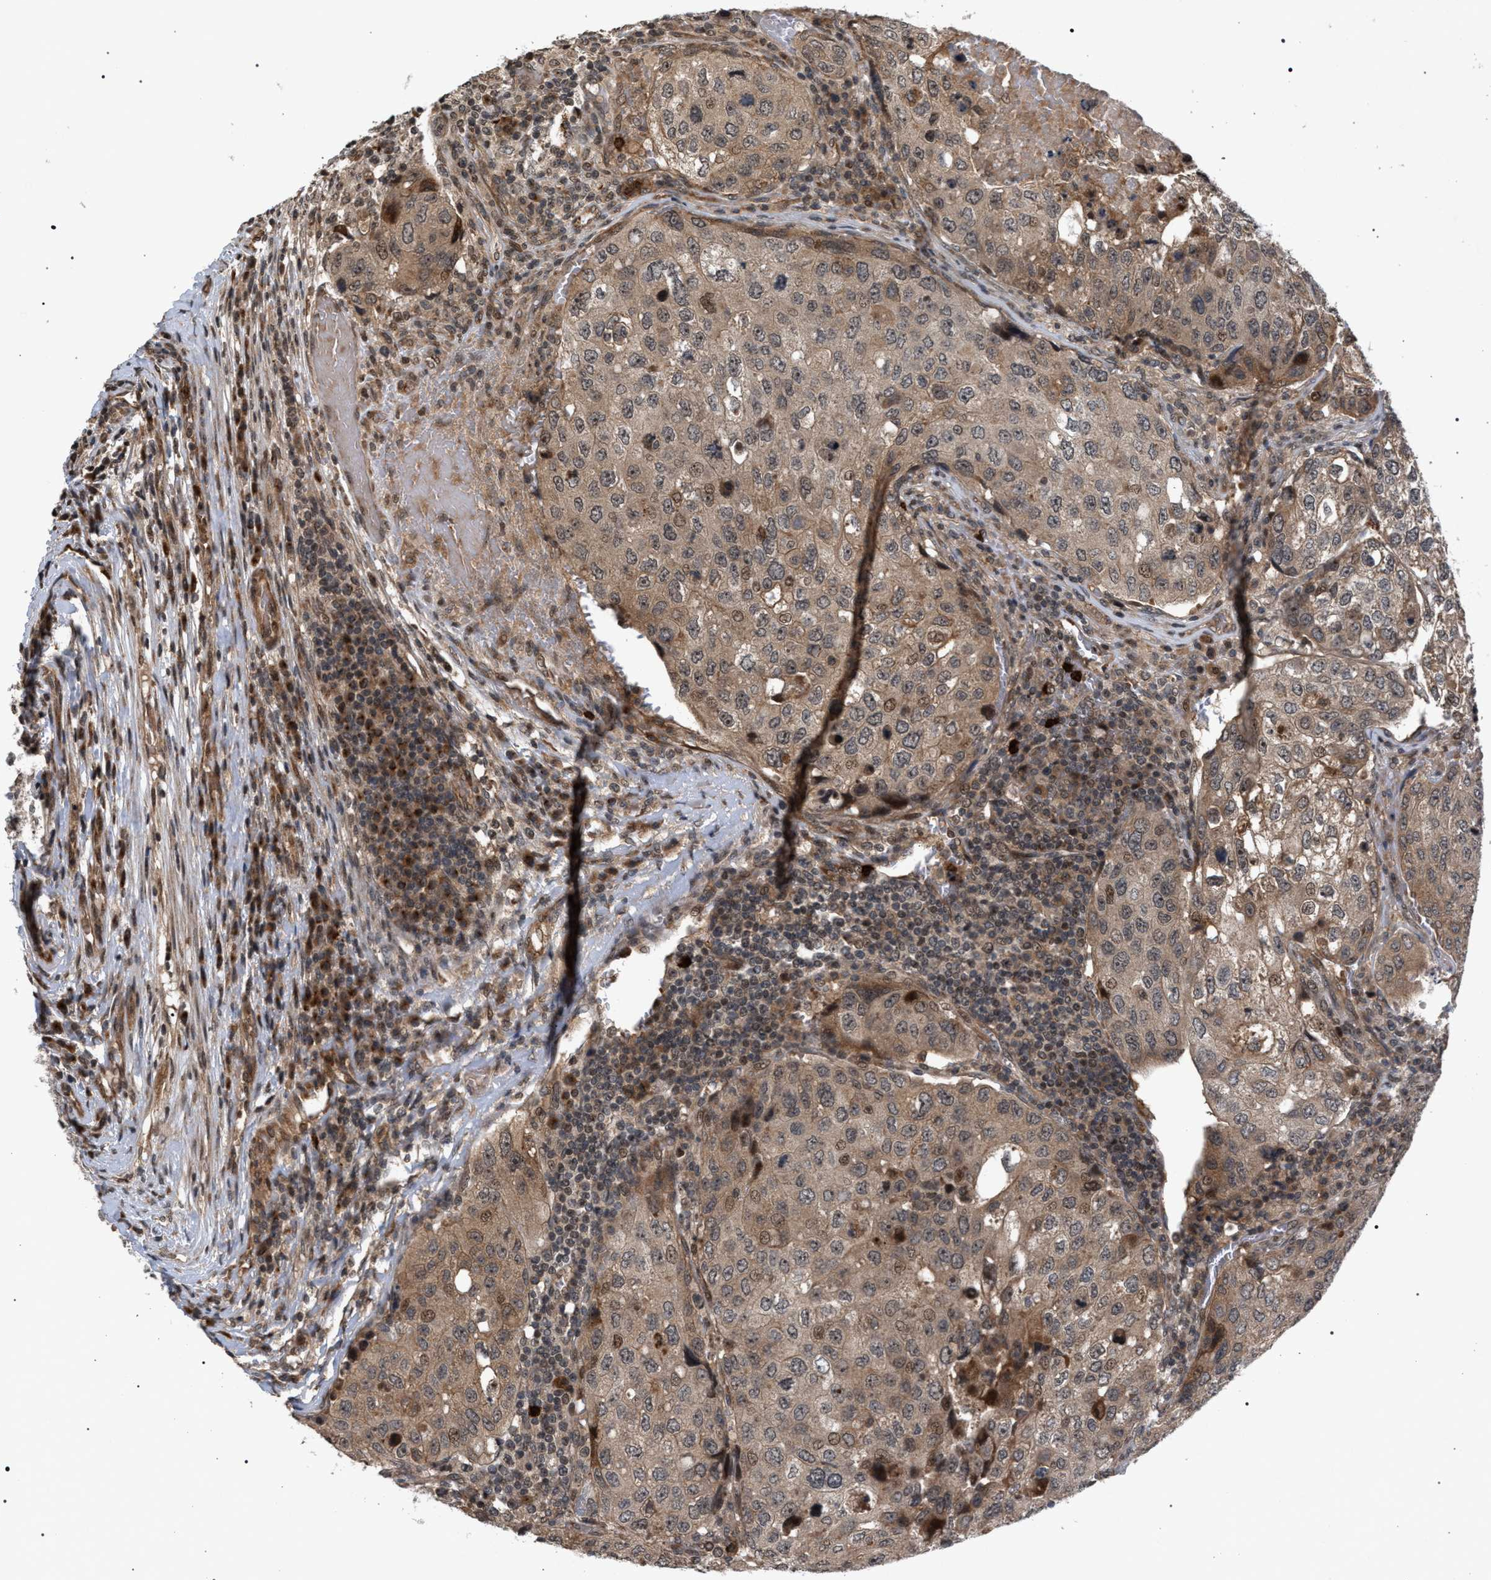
{"staining": {"intensity": "weak", "quantity": ">75%", "location": "cytoplasmic/membranous"}, "tissue": "urothelial cancer", "cell_type": "Tumor cells", "image_type": "cancer", "snomed": [{"axis": "morphology", "description": "Urothelial carcinoma, High grade"}, {"axis": "topography", "description": "Lymph node"}, {"axis": "topography", "description": "Urinary bladder"}], "caption": "The micrograph reveals staining of urothelial cancer, revealing weak cytoplasmic/membranous protein positivity (brown color) within tumor cells.", "gene": "IRAK4", "patient": {"sex": "male", "age": 51}}